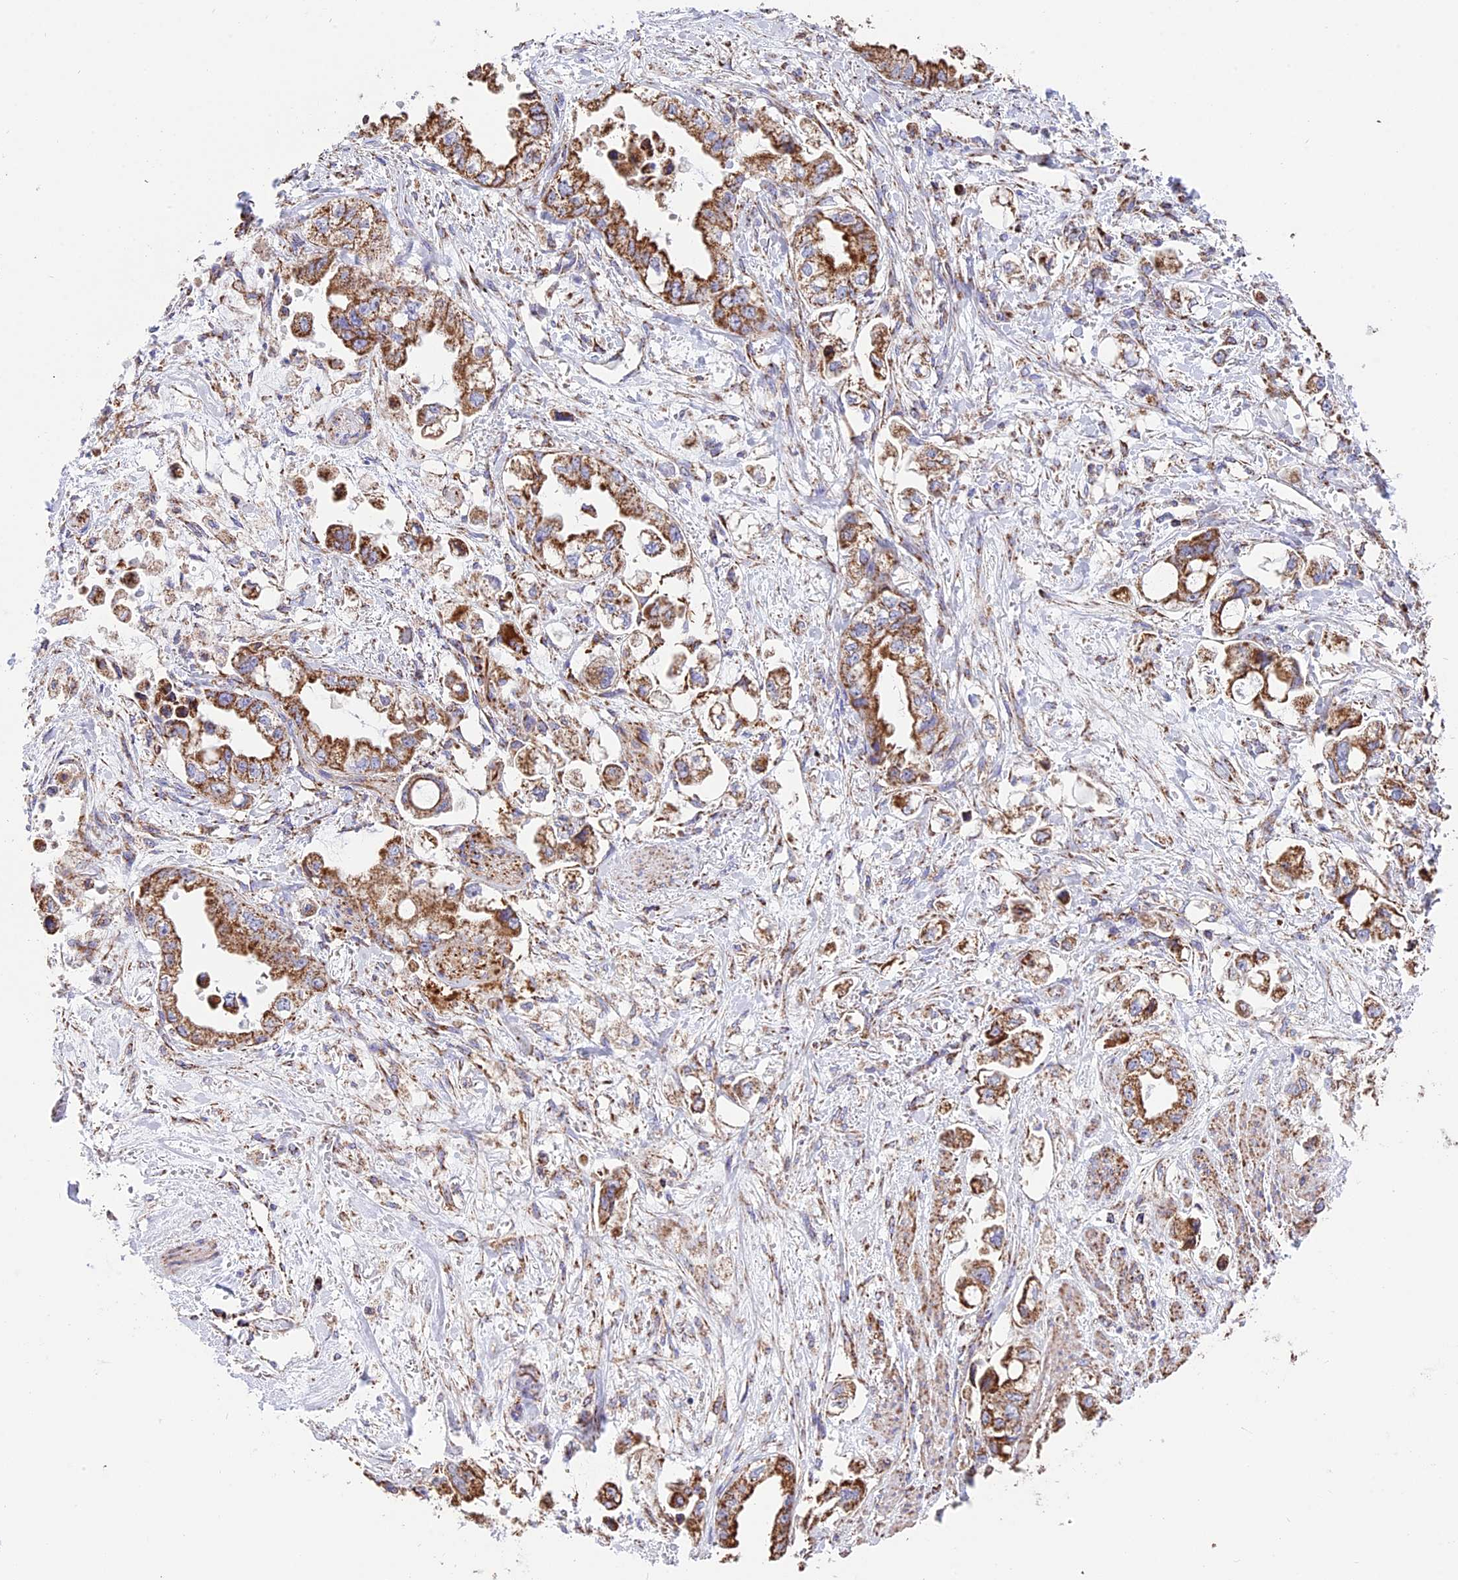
{"staining": {"intensity": "moderate", "quantity": ">75%", "location": "cytoplasmic/membranous"}, "tissue": "stomach cancer", "cell_type": "Tumor cells", "image_type": "cancer", "snomed": [{"axis": "morphology", "description": "Adenocarcinoma, NOS"}, {"axis": "topography", "description": "Stomach"}], "caption": "Moderate cytoplasmic/membranous protein positivity is appreciated in approximately >75% of tumor cells in stomach adenocarcinoma.", "gene": "TTC4", "patient": {"sex": "male", "age": 62}}